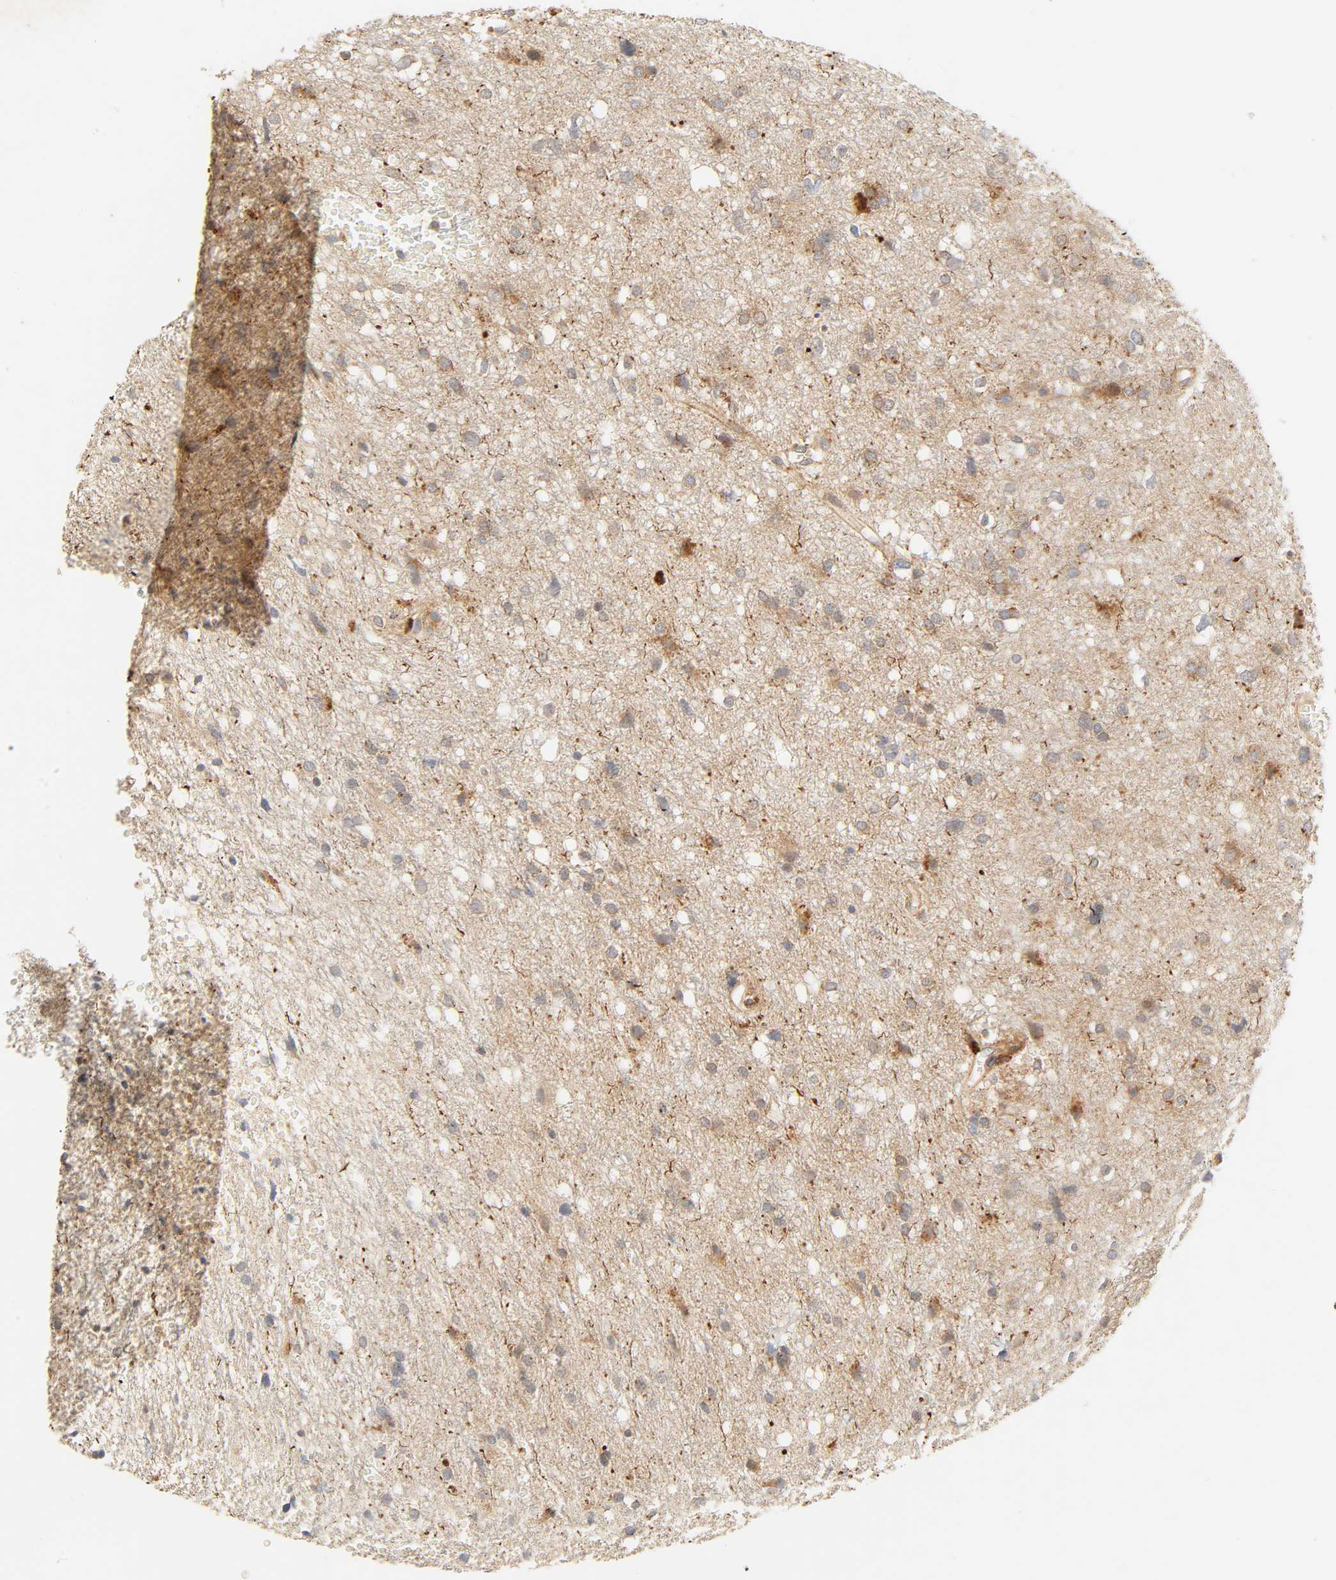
{"staining": {"intensity": "moderate", "quantity": ">75%", "location": "cytoplasmic/membranous"}, "tissue": "glioma", "cell_type": "Tumor cells", "image_type": "cancer", "snomed": [{"axis": "morphology", "description": "Glioma, malignant, High grade"}, {"axis": "topography", "description": "Brain"}], "caption": "Malignant glioma (high-grade) stained with a protein marker shows moderate staining in tumor cells.", "gene": "MAPK6", "patient": {"sex": "female", "age": 59}}